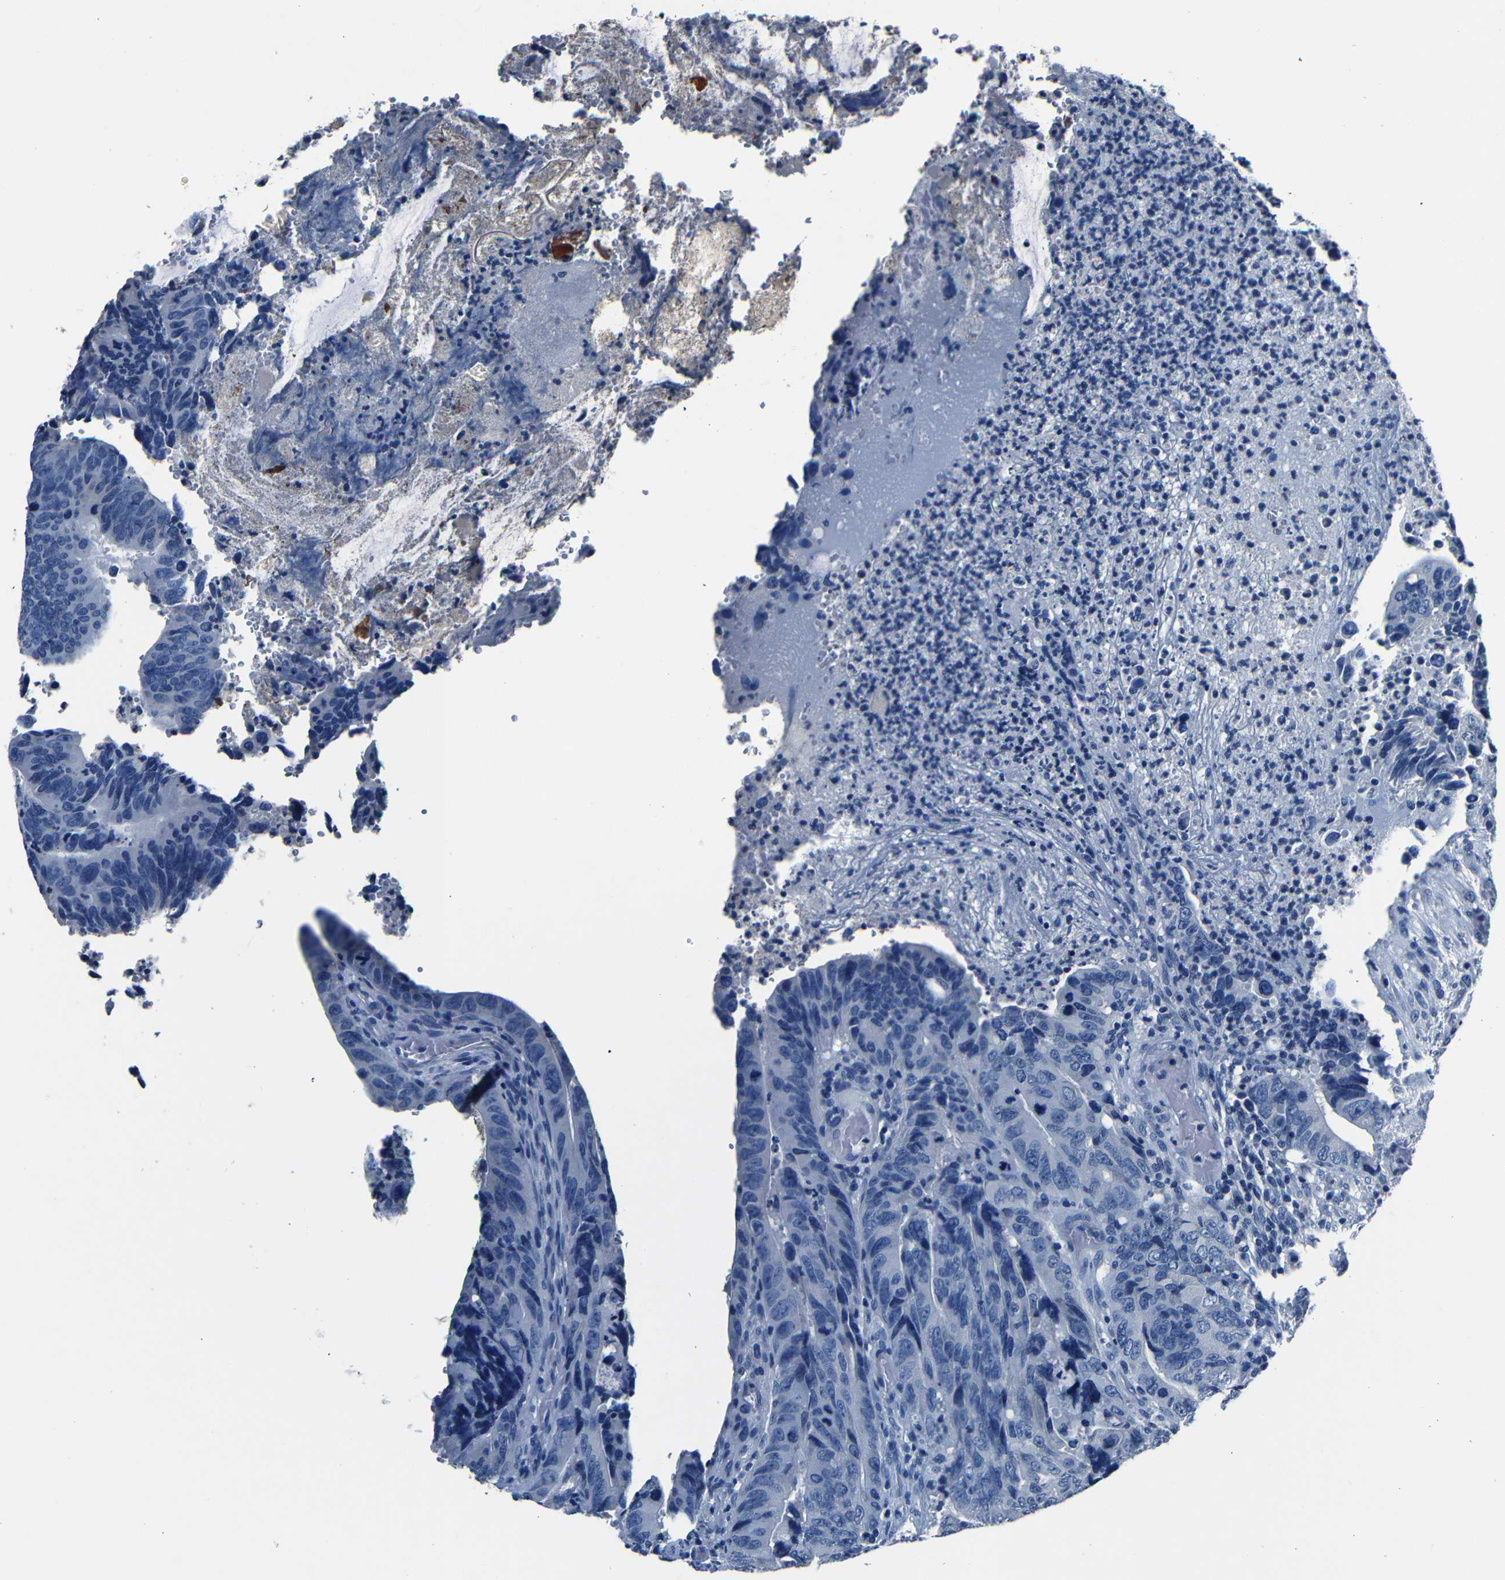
{"staining": {"intensity": "negative", "quantity": "none", "location": "none"}, "tissue": "colorectal cancer", "cell_type": "Tumor cells", "image_type": "cancer", "snomed": [{"axis": "morphology", "description": "Normal tissue, NOS"}, {"axis": "morphology", "description": "Adenocarcinoma, NOS"}, {"axis": "topography", "description": "Colon"}], "caption": "The photomicrograph exhibits no significant expression in tumor cells of adenocarcinoma (colorectal).", "gene": "NCMAP", "patient": {"sex": "male", "age": 56}}